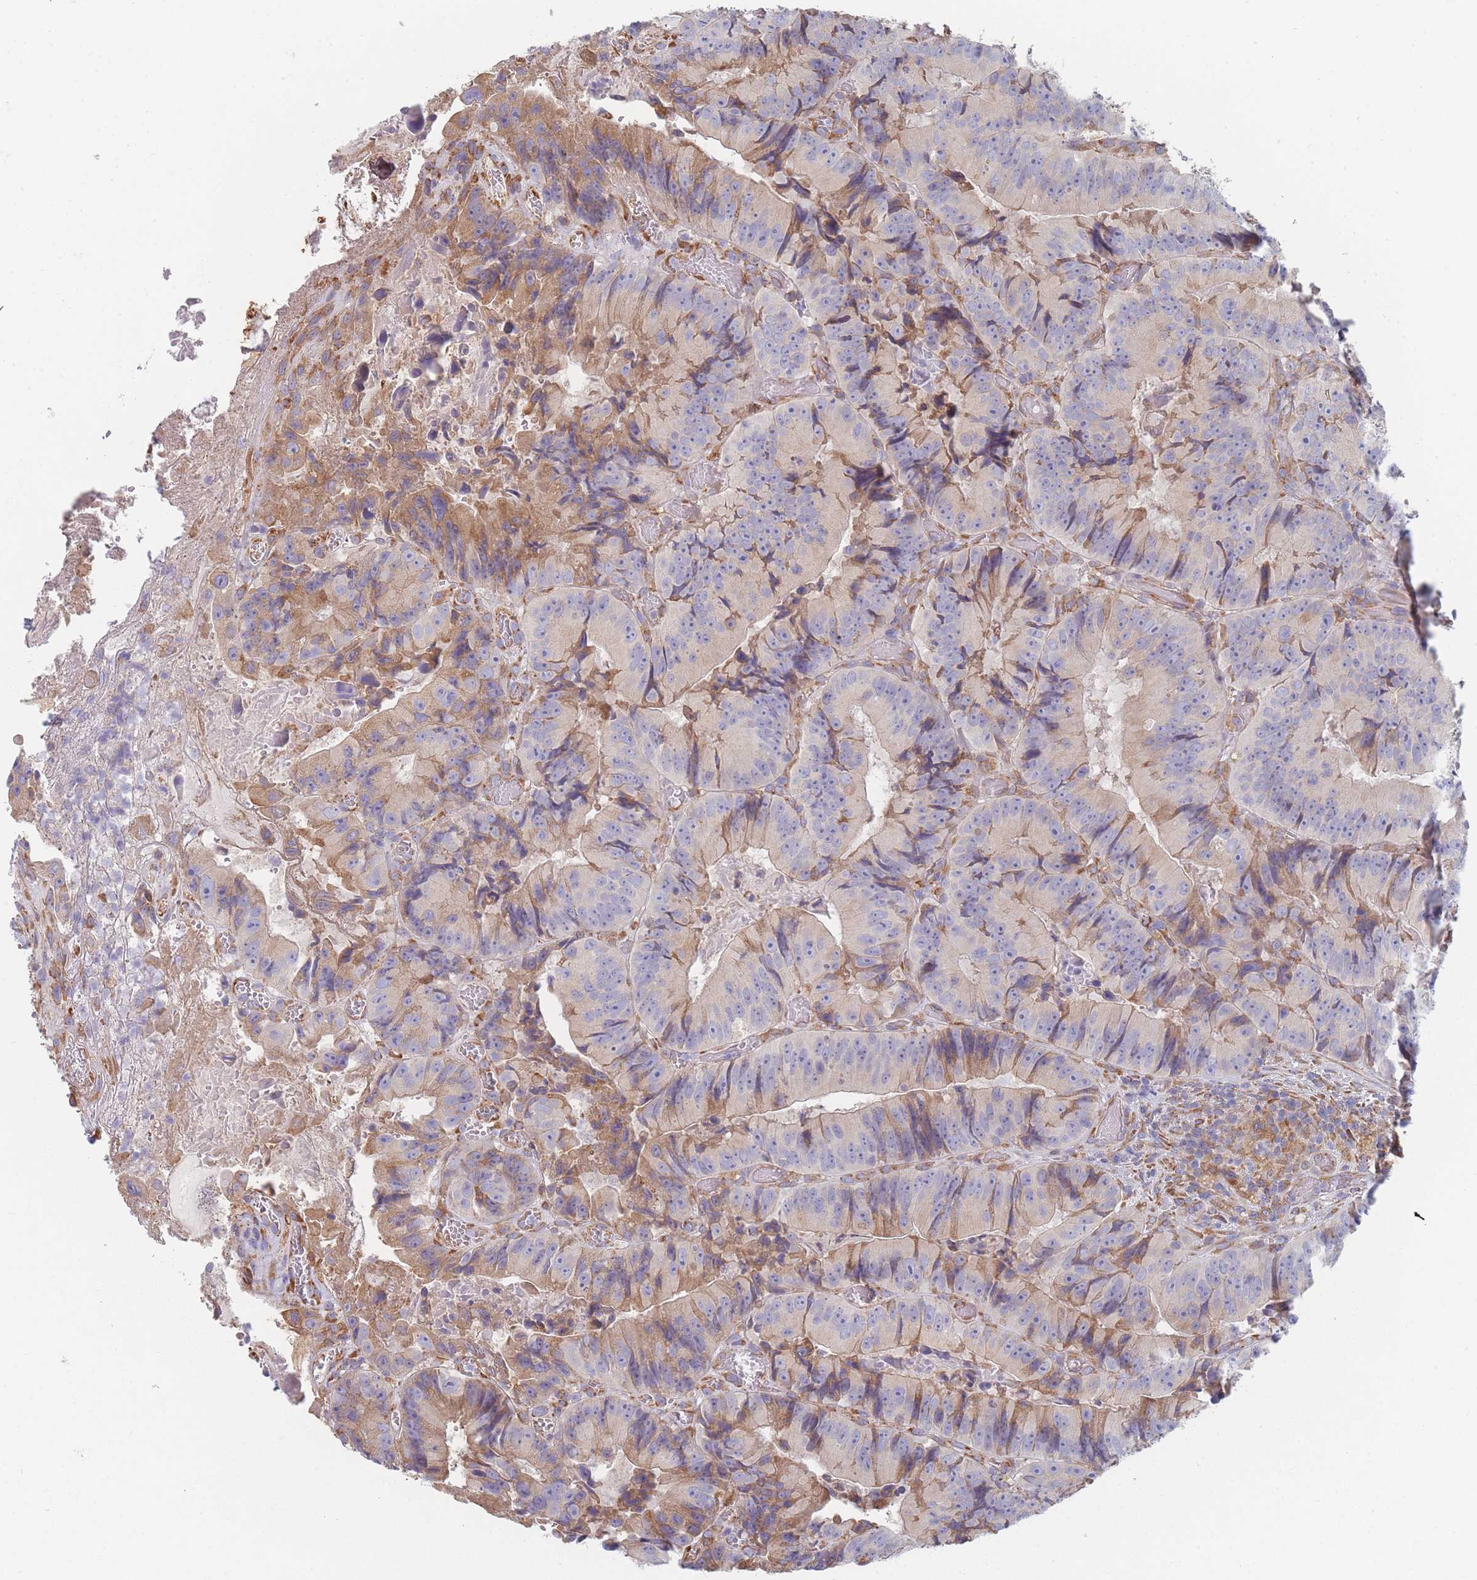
{"staining": {"intensity": "moderate", "quantity": "25%-75%", "location": "cytoplasmic/membranous"}, "tissue": "colorectal cancer", "cell_type": "Tumor cells", "image_type": "cancer", "snomed": [{"axis": "morphology", "description": "Adenocarcinoma, NOS"}, {"axis": "topography", "description": "Colon"}], "caption": "Human colorectal adenocarcinoma stained with a brown dye displays moderate cytoplasmic/membranous positive staining in about 25%-75% of tumor cells.", "gene": "OR7C2", "patient": {"sex": "female", "age": 86}}